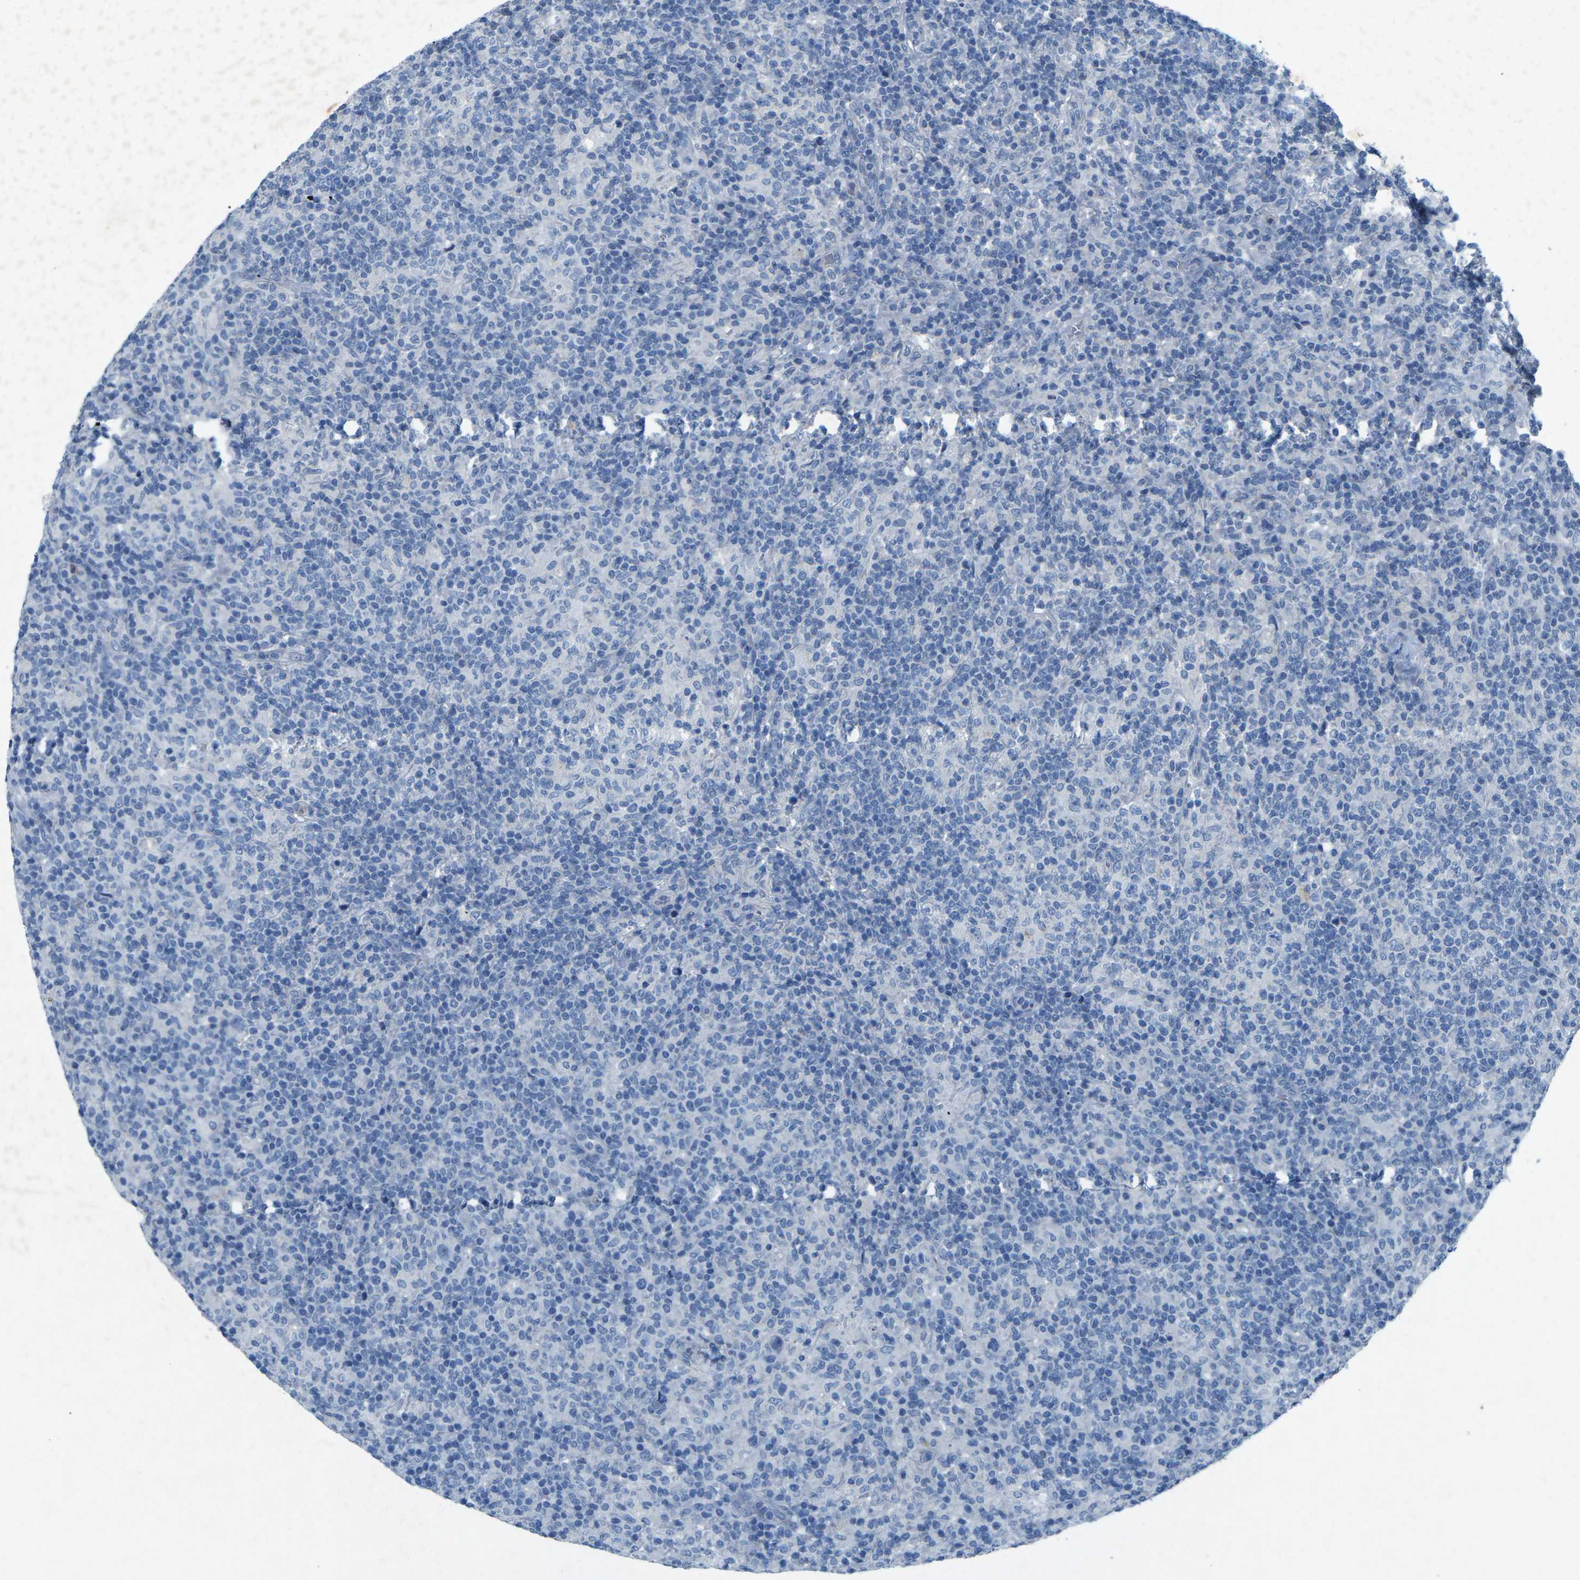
{"staining": {"intensity": "negative", "quantity": "none", "location": "none"}, "tissue": "lymphoma", "cell_type": "Tumor cells", "image_type": "cancer", "snomed": [{"axis": "morphology", "description": "Hodgkin's disease, NOS"}, {"axis": "topography", "description": "Lymph node"}], "caption": "DAB immunohistochemical staining of lymphoma shows no significant expression in tumor cells.", "gene": "PLG", "patient": {"sex": "male", "age": 70}}